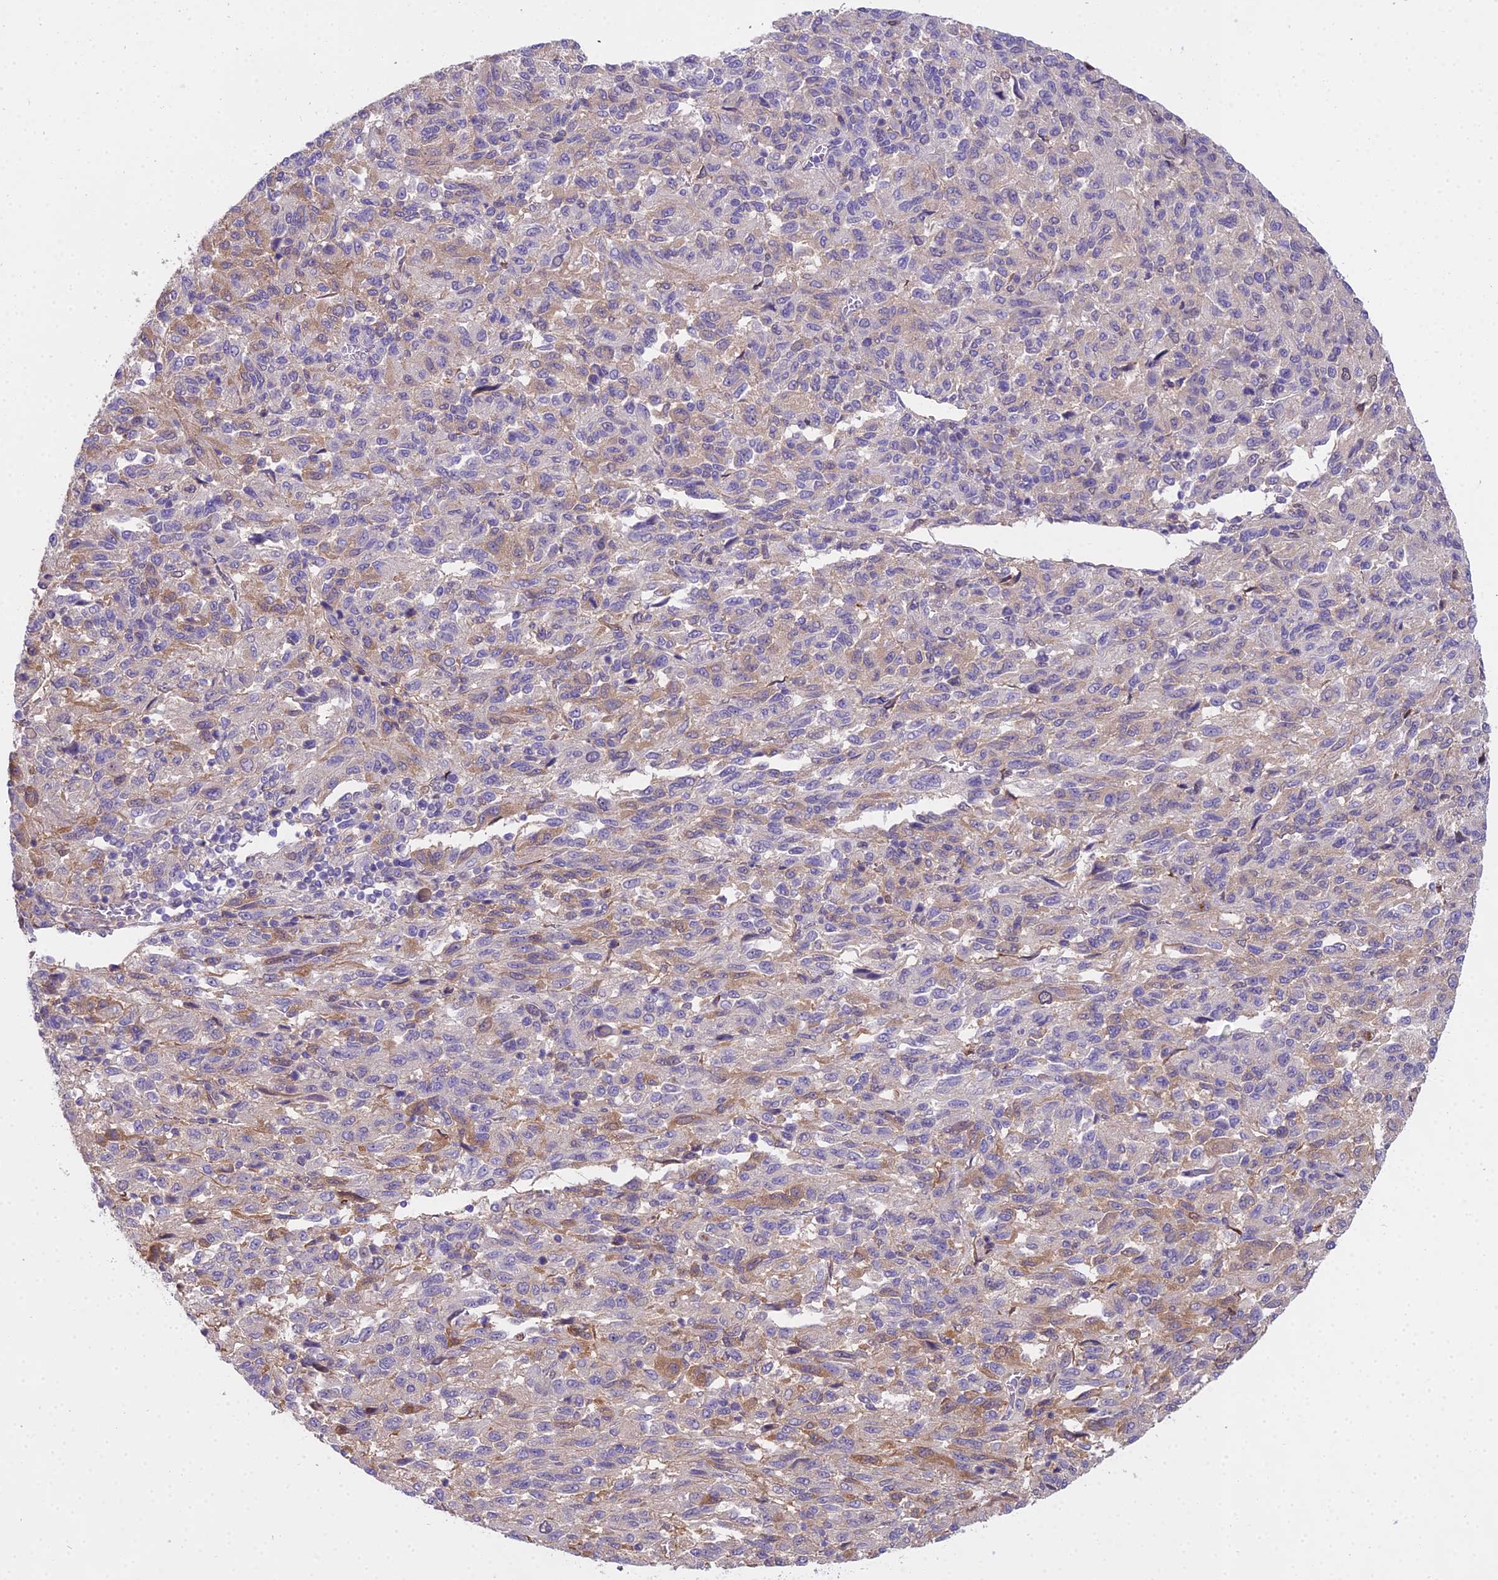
{"staining": {"intensity": "weak", "quantity": "<25%", "location": "cytoplasmic/membranous"}, "tissue": "melanoma", "cell_type": "Tumor cells", "image_type": "cancer", "snomed": [{"axis": "morphology", "description": "Malignant melanoma, Metastatic site"}, {"axis": "topography", "description": "Lung"}], "caption": "This micrograph is of melanoma stained with immunohistochemistry (IHC) to label a protein in brown with the nuclei are counter-stained blue. There is no staining in tumor cells. The staining was performed using DAB (3,3'-diaminobenzidine) to visualize the protein expression in brown, while the nuclei were stained in blue with hematoxylin (Magnification: 20x).", "gene": "MAT2A", "patient": {"sex": "male", "age": 64}}